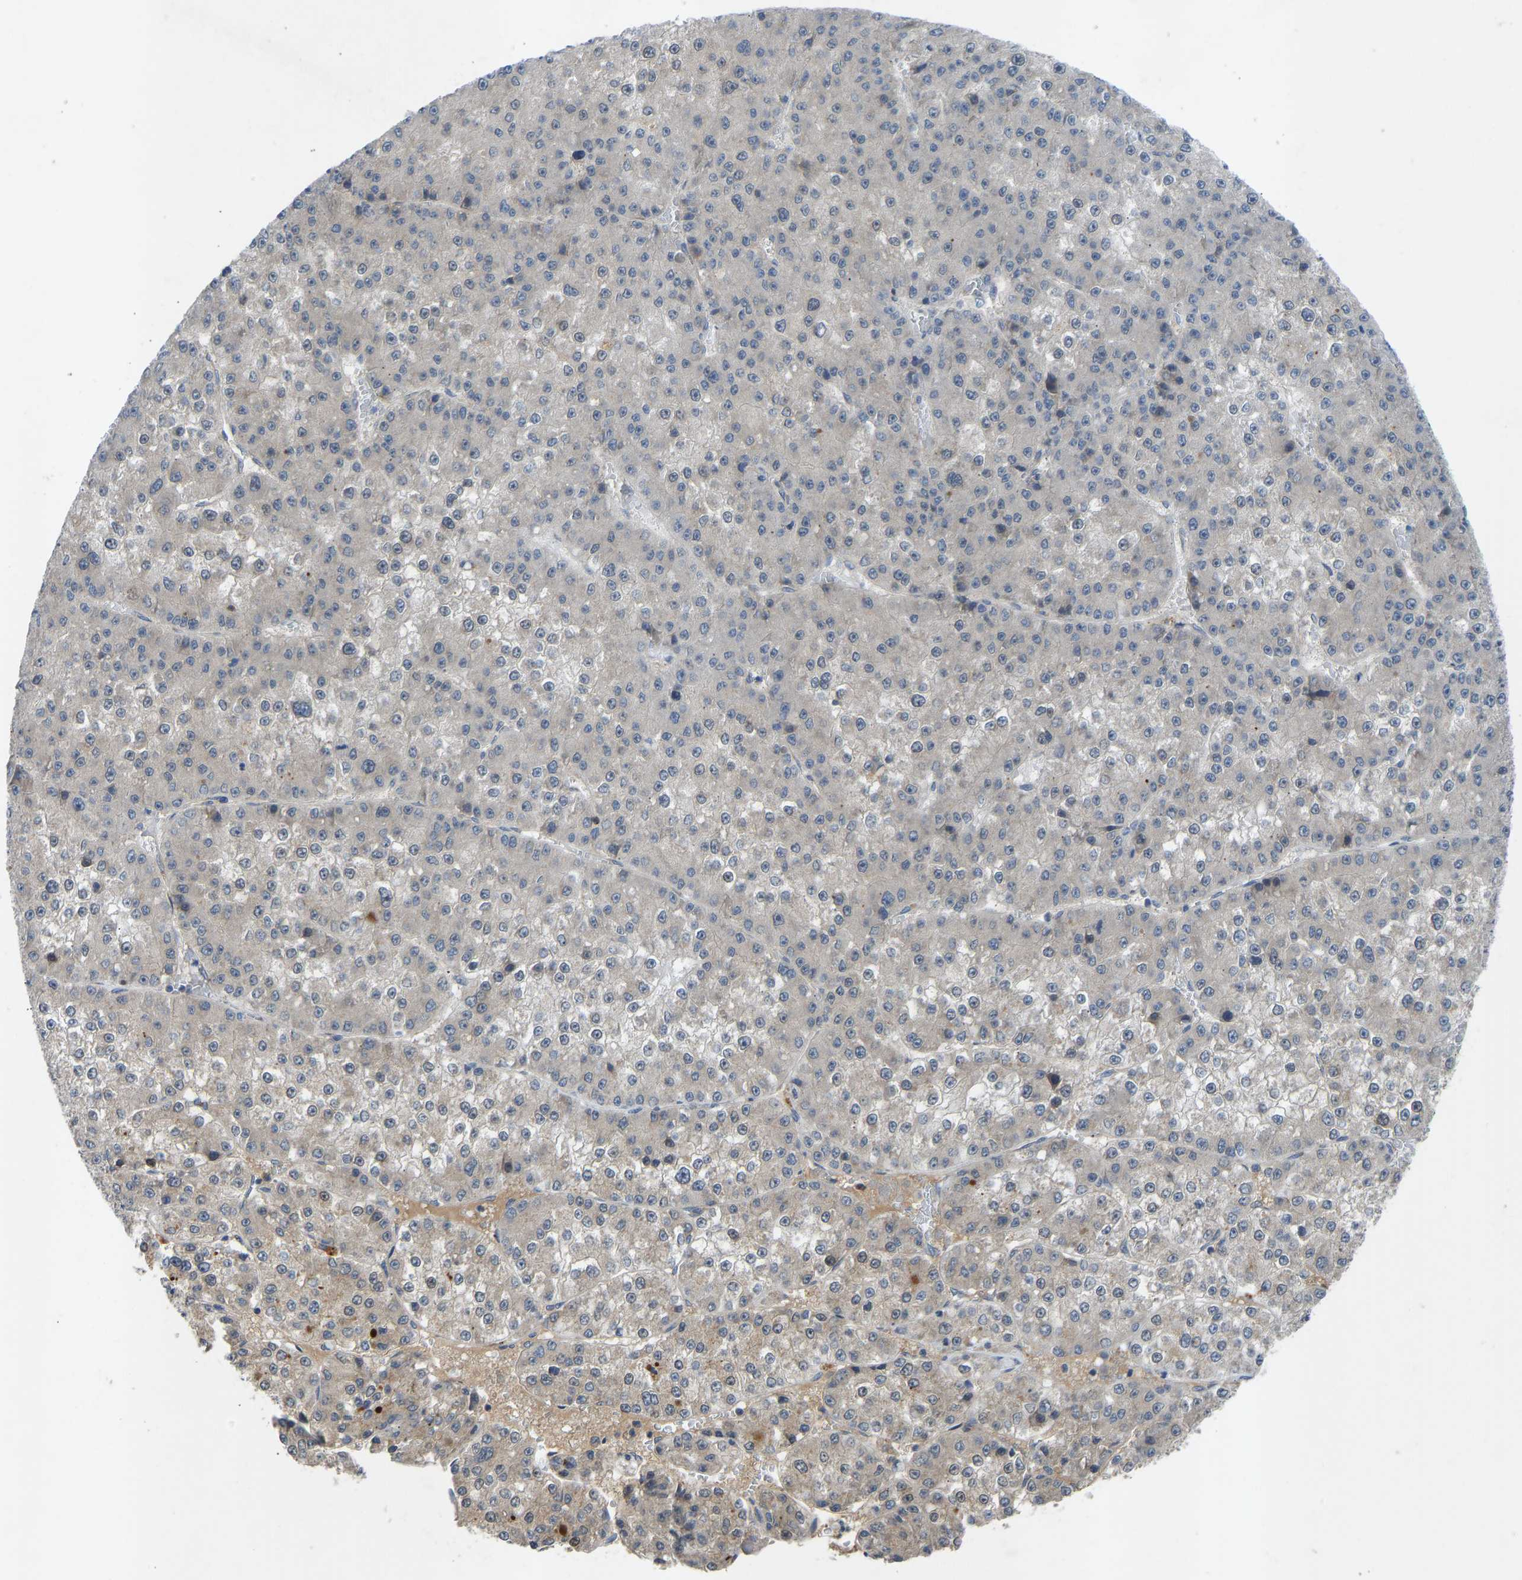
{"staining": {"intensity": "negative", "quantity": "none", "location": "none"}, "tissue": "liver cancer", "cell_type": "Tumor cells", "image_type": "cancer", "snomed": [{"axis": "morphology", "description": "Carcinoma, Hepatocellular, NOS"}, {"axis": "topography", "description": "Liver"}], "caption": "DAB (3,3'-diaminobenzidine) immunohistochemical staining of liver cancer reveals no significant expression in tumor cells.", "gene": "ZNF251", "patient": {"sex": "female", "age": 73}}